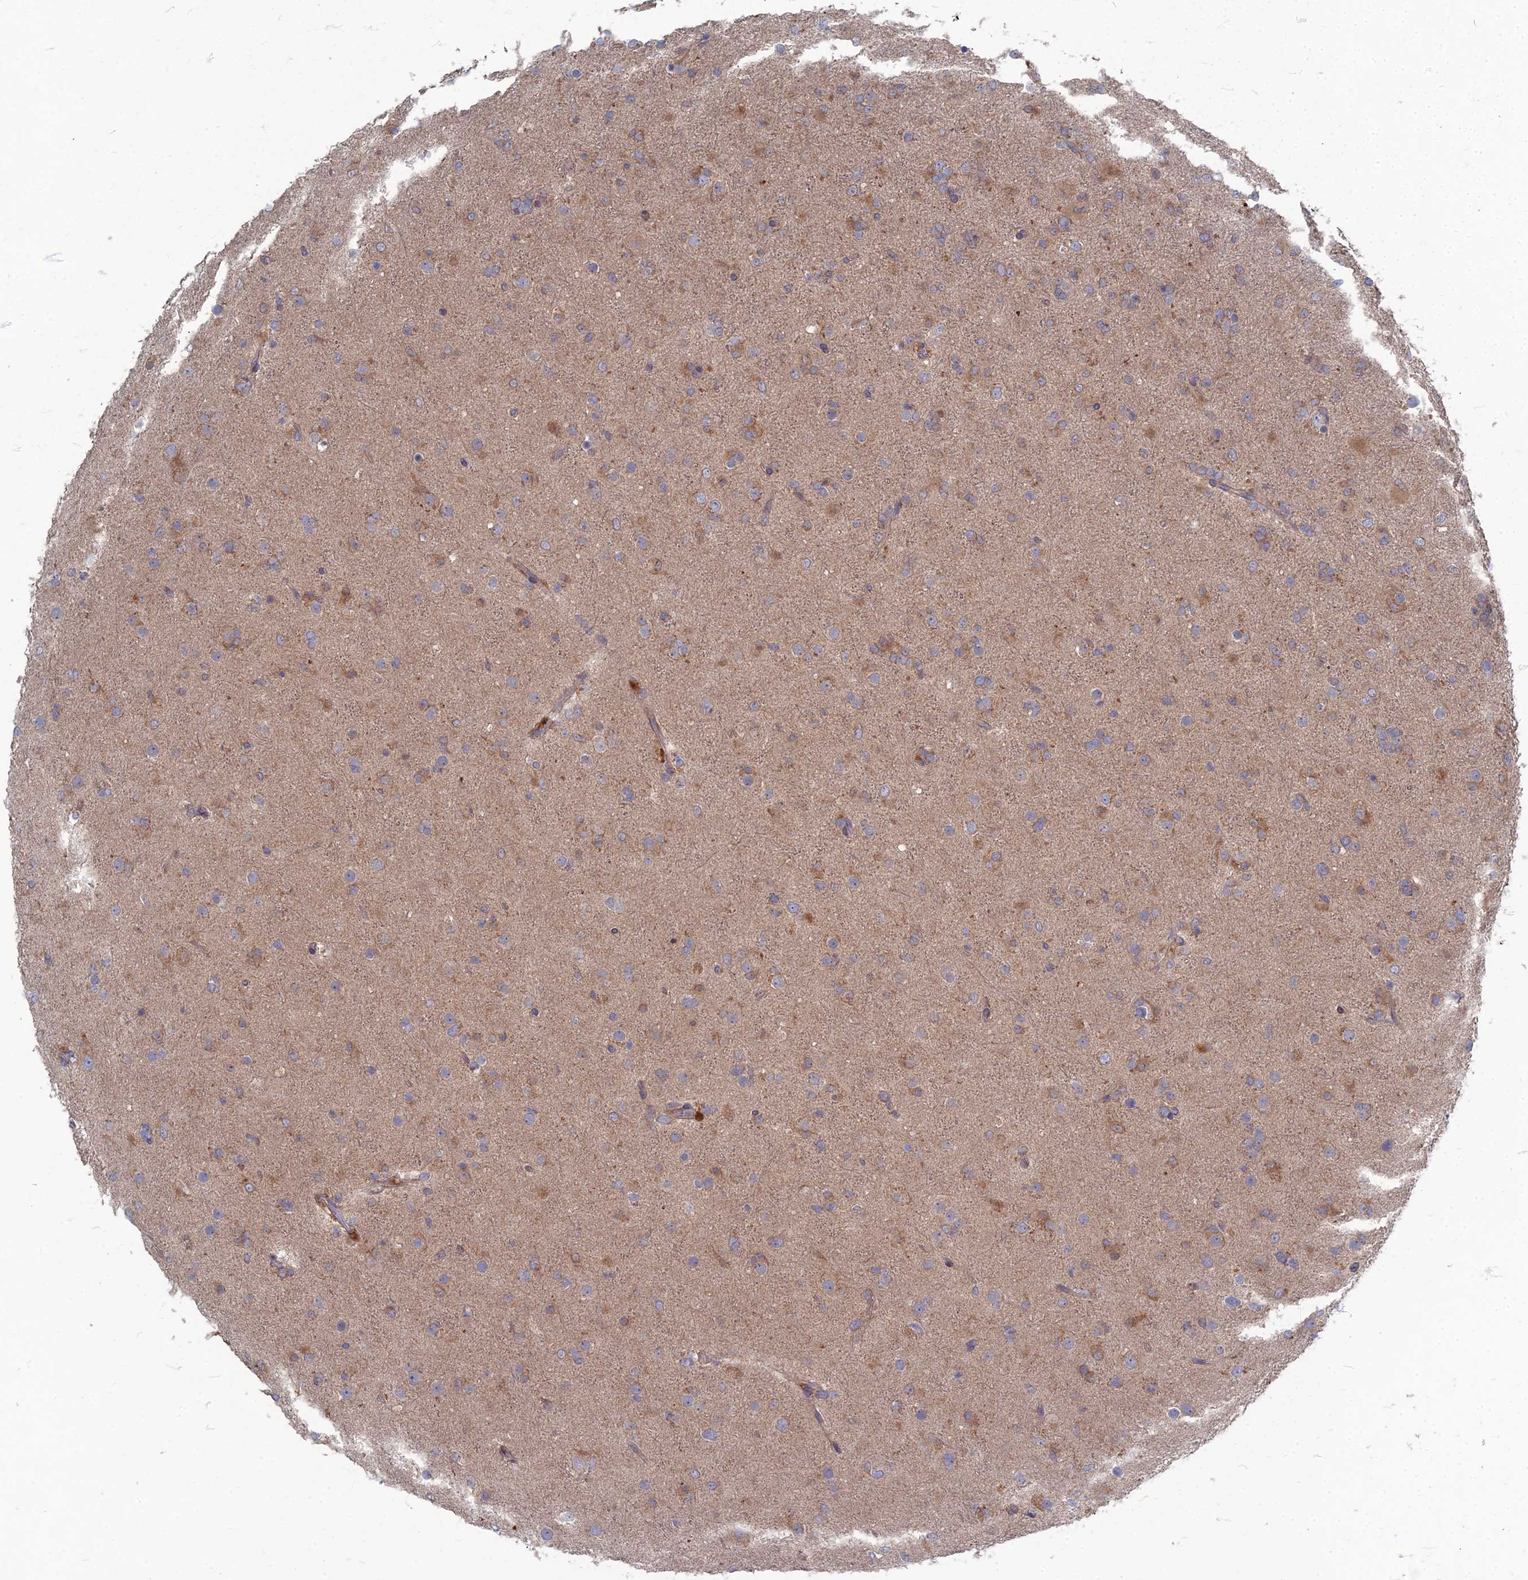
{"staining": {"intensity": "moderate", "quantity": "<25%", "location": "cytoplasmic/membranous"}, "tissue": "glioma", "cell_type": "Tumor cells", "image_type": "cancer", "snomed": [{"axis": "morphology", "description": "Glioma, malignant, Low grade"}, {"axis": "topography", "description": "Brain"}], "caption": "Human malignant glioma (low-grade) stained with a protein marker displays moderate staining in tumor cells.", "gene": "PPCDC", "patient": {"sex": "male", "age": 65}}